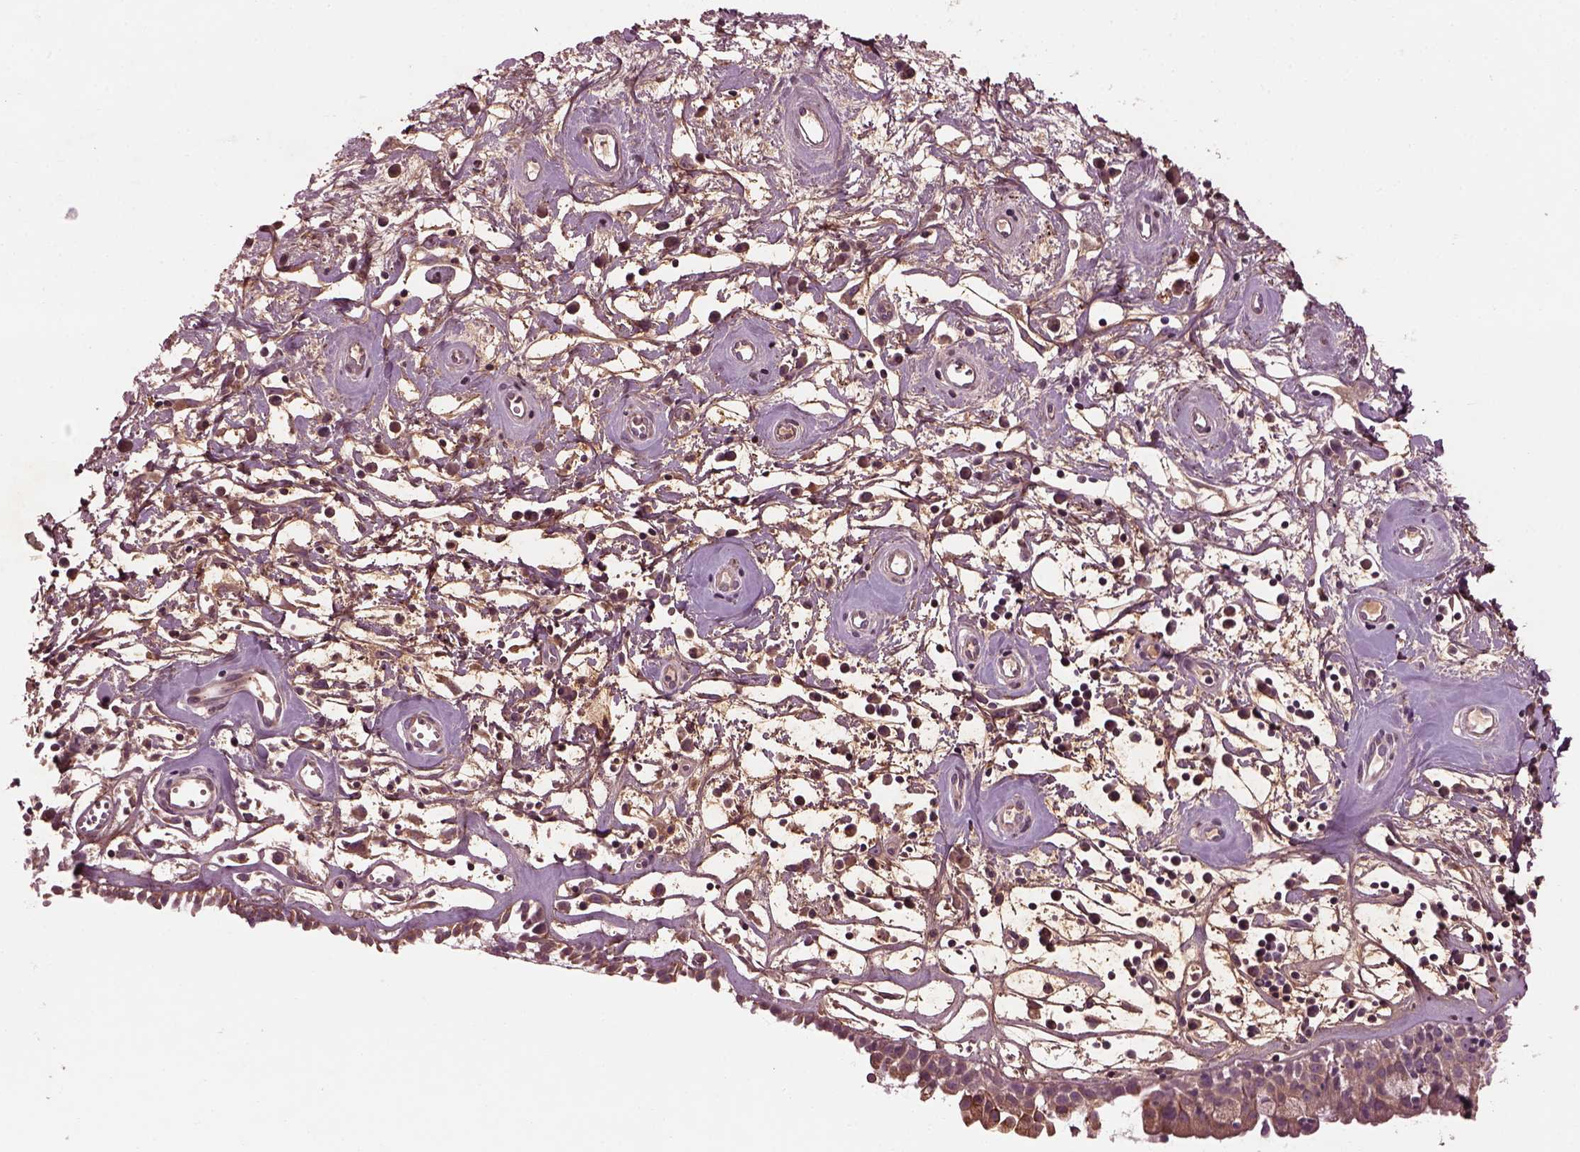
{"staining": {"intensity": "moderate", "quantity": "<25%", "location": "cytoplasmic/membranous"}, "tissue": "nasopharynx", "cell_type": "Respiratory epithelial cells", "image_type": "normal", "snomed": [{"axis": "morphology", "description": "Normal tissue, NOS"}, {"axis": "topography", "description": "Nasopharynx"}], "caption": "Nasopharynx stained for a protein displays moderate cytoplasmic/membranous positivity in respiratory epithelial cells. Nuclei are stained in blue.", "gene": "EFEMP1", "patient": {"sex": "male", "age": 77}}